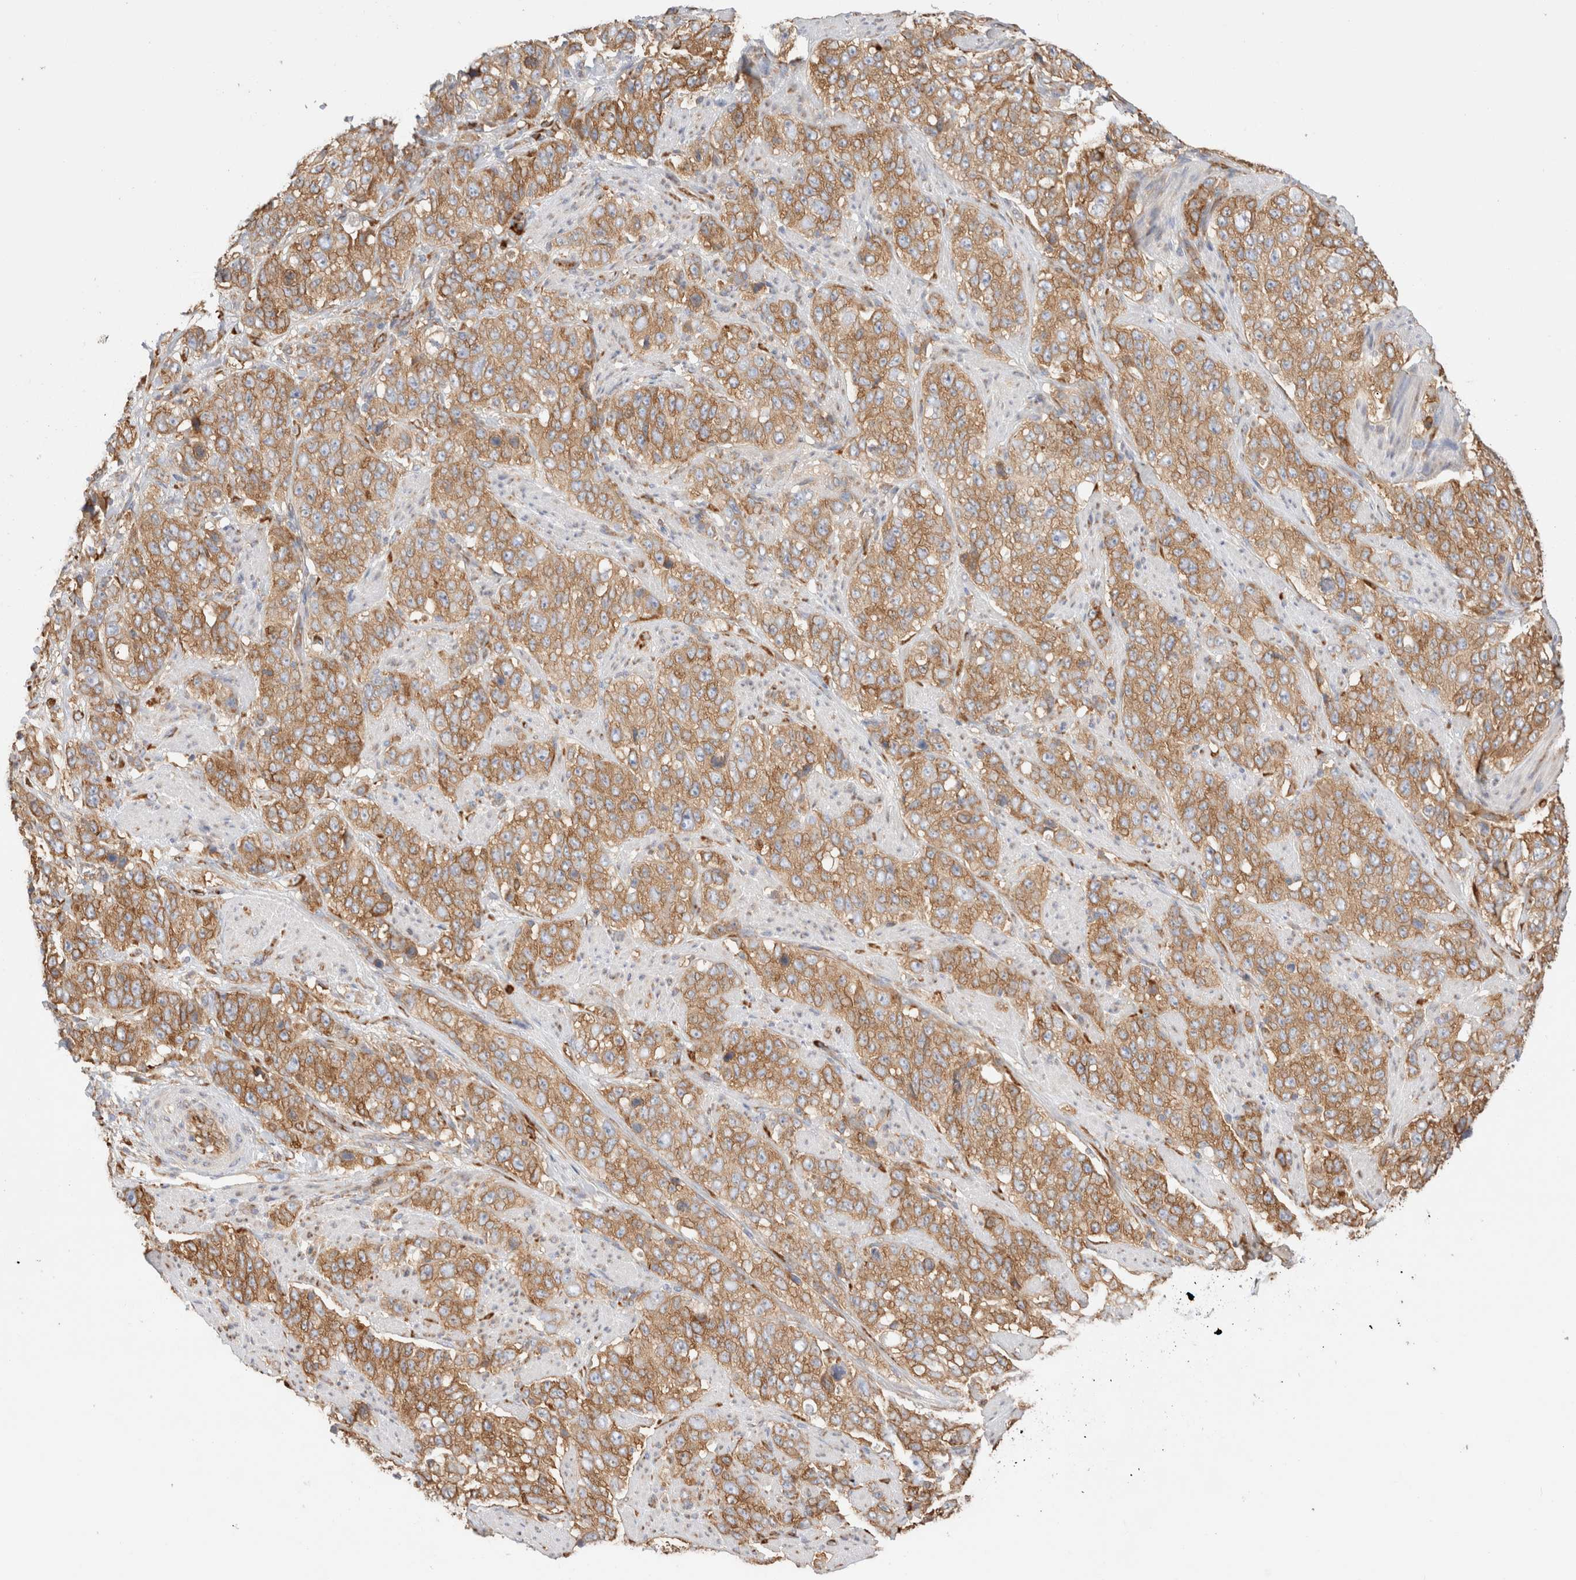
{"staining": {"intensity": "moderate", "quantity": ">75%", "location": "cytoplasmic/membranous"}, "tissue": "stomach cancer", "cell_type": "Tumor cells", "image_type": "cancer", "snomed": [{"axis": "morphology", "description": "Adenocarcinoma, NOS"}, {"axis": "topography", "description": "Stomach"}], "caption": "This is a micrograph of immunohistochemistry staining of stomach cancer (adenocarcinoma), which shows moderate expression in the cytoplasmic/membranous of tumor cells.", "gene": "ZC2HC1A", "patient": {"sex": "male", "age": 48}}